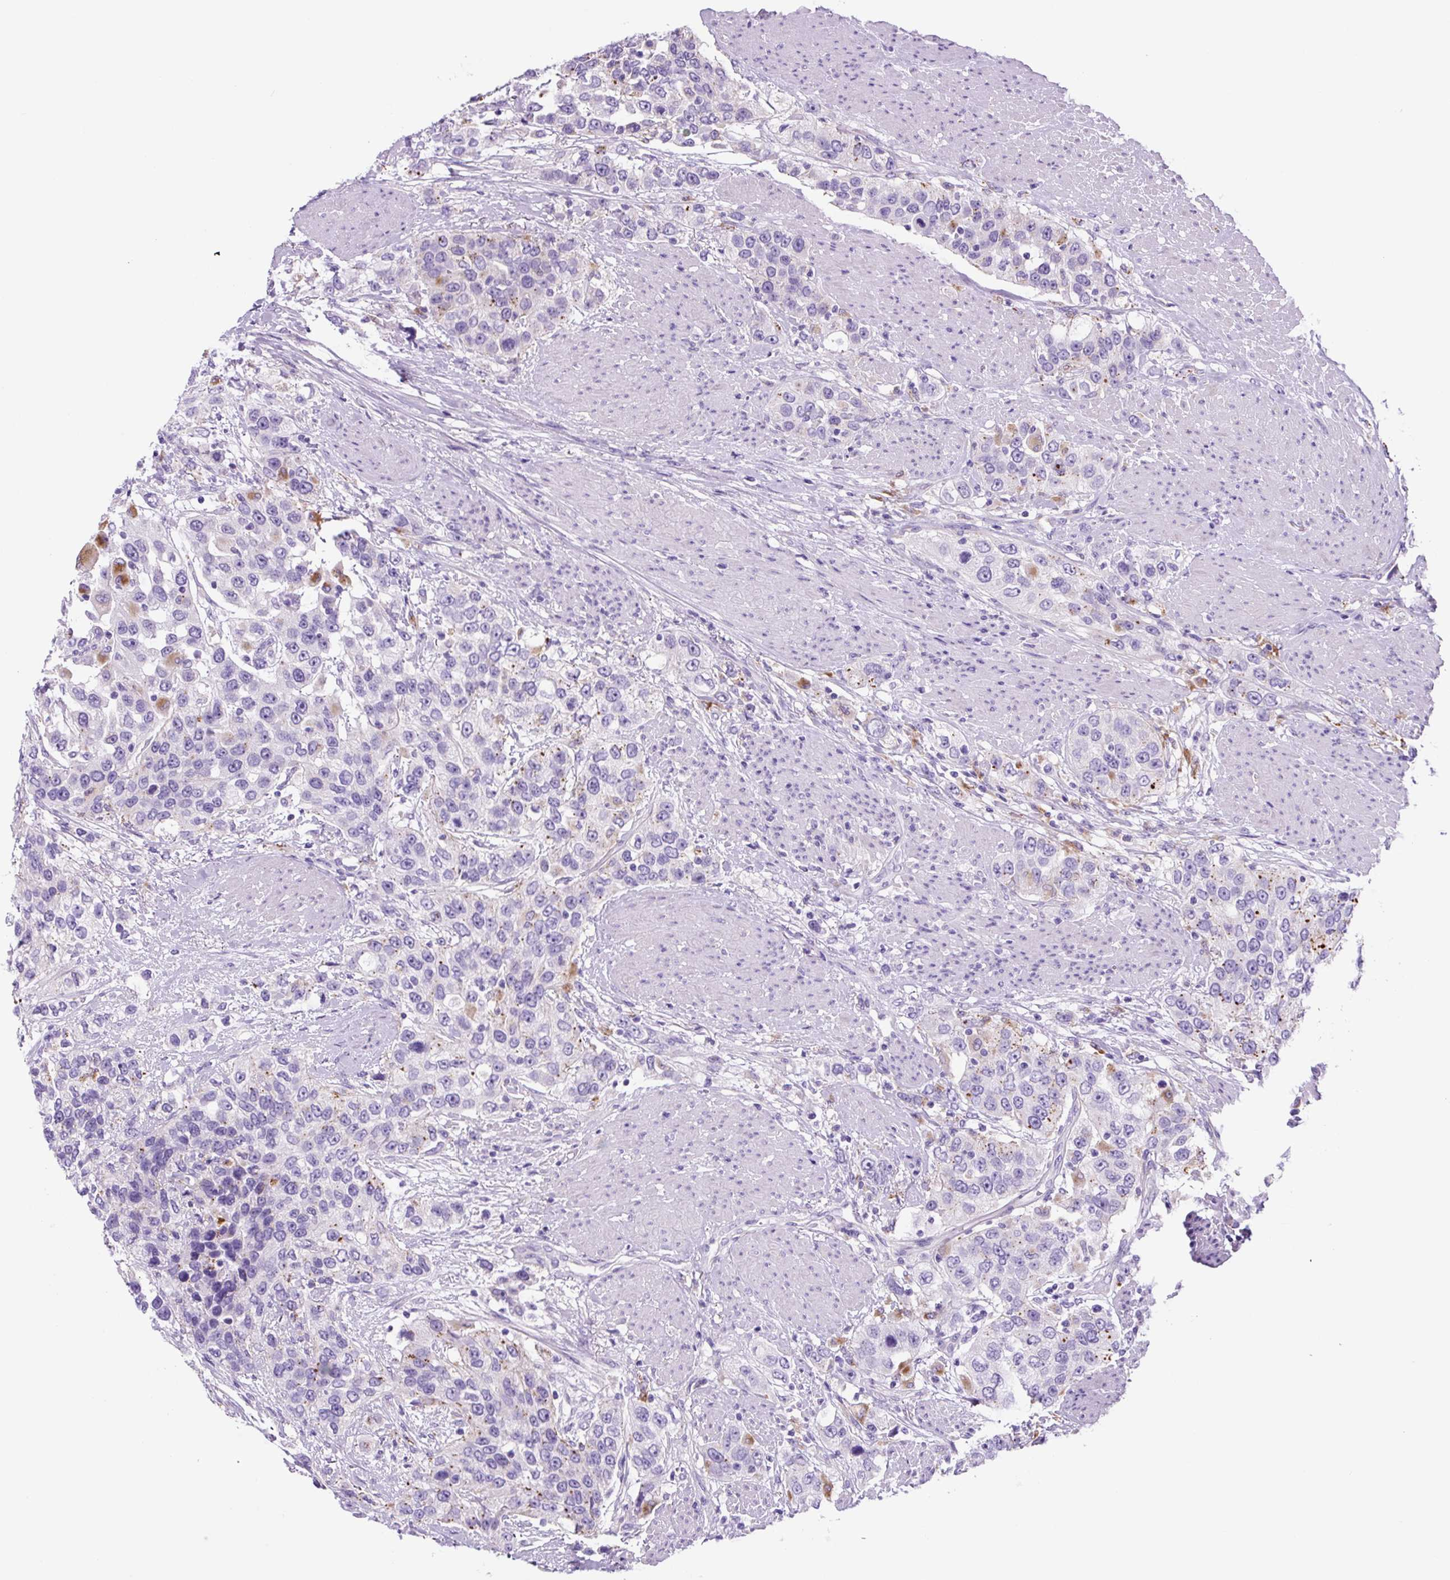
{"staining": {"intensity": "negative", "quantity": "none", "location": "none"}, "tissue": "urothelial cancer", "cell_type": "Tumor cells", "image_type": "cancer", "snomed": [{"axis": "morphology", "description": "Urothelial carcinoma, High grade"}, {"axis": "topography", "description": "Urinary bladder"}], "caption": "Micrograph shows no protein expression in tumor cells of urothelial carcinoma (high-grade) tissue. (DAB immunohistochemistry (IHC), high magnification).", "gene": "LCN10", "patient": {"sex": "female", "age": 80}}